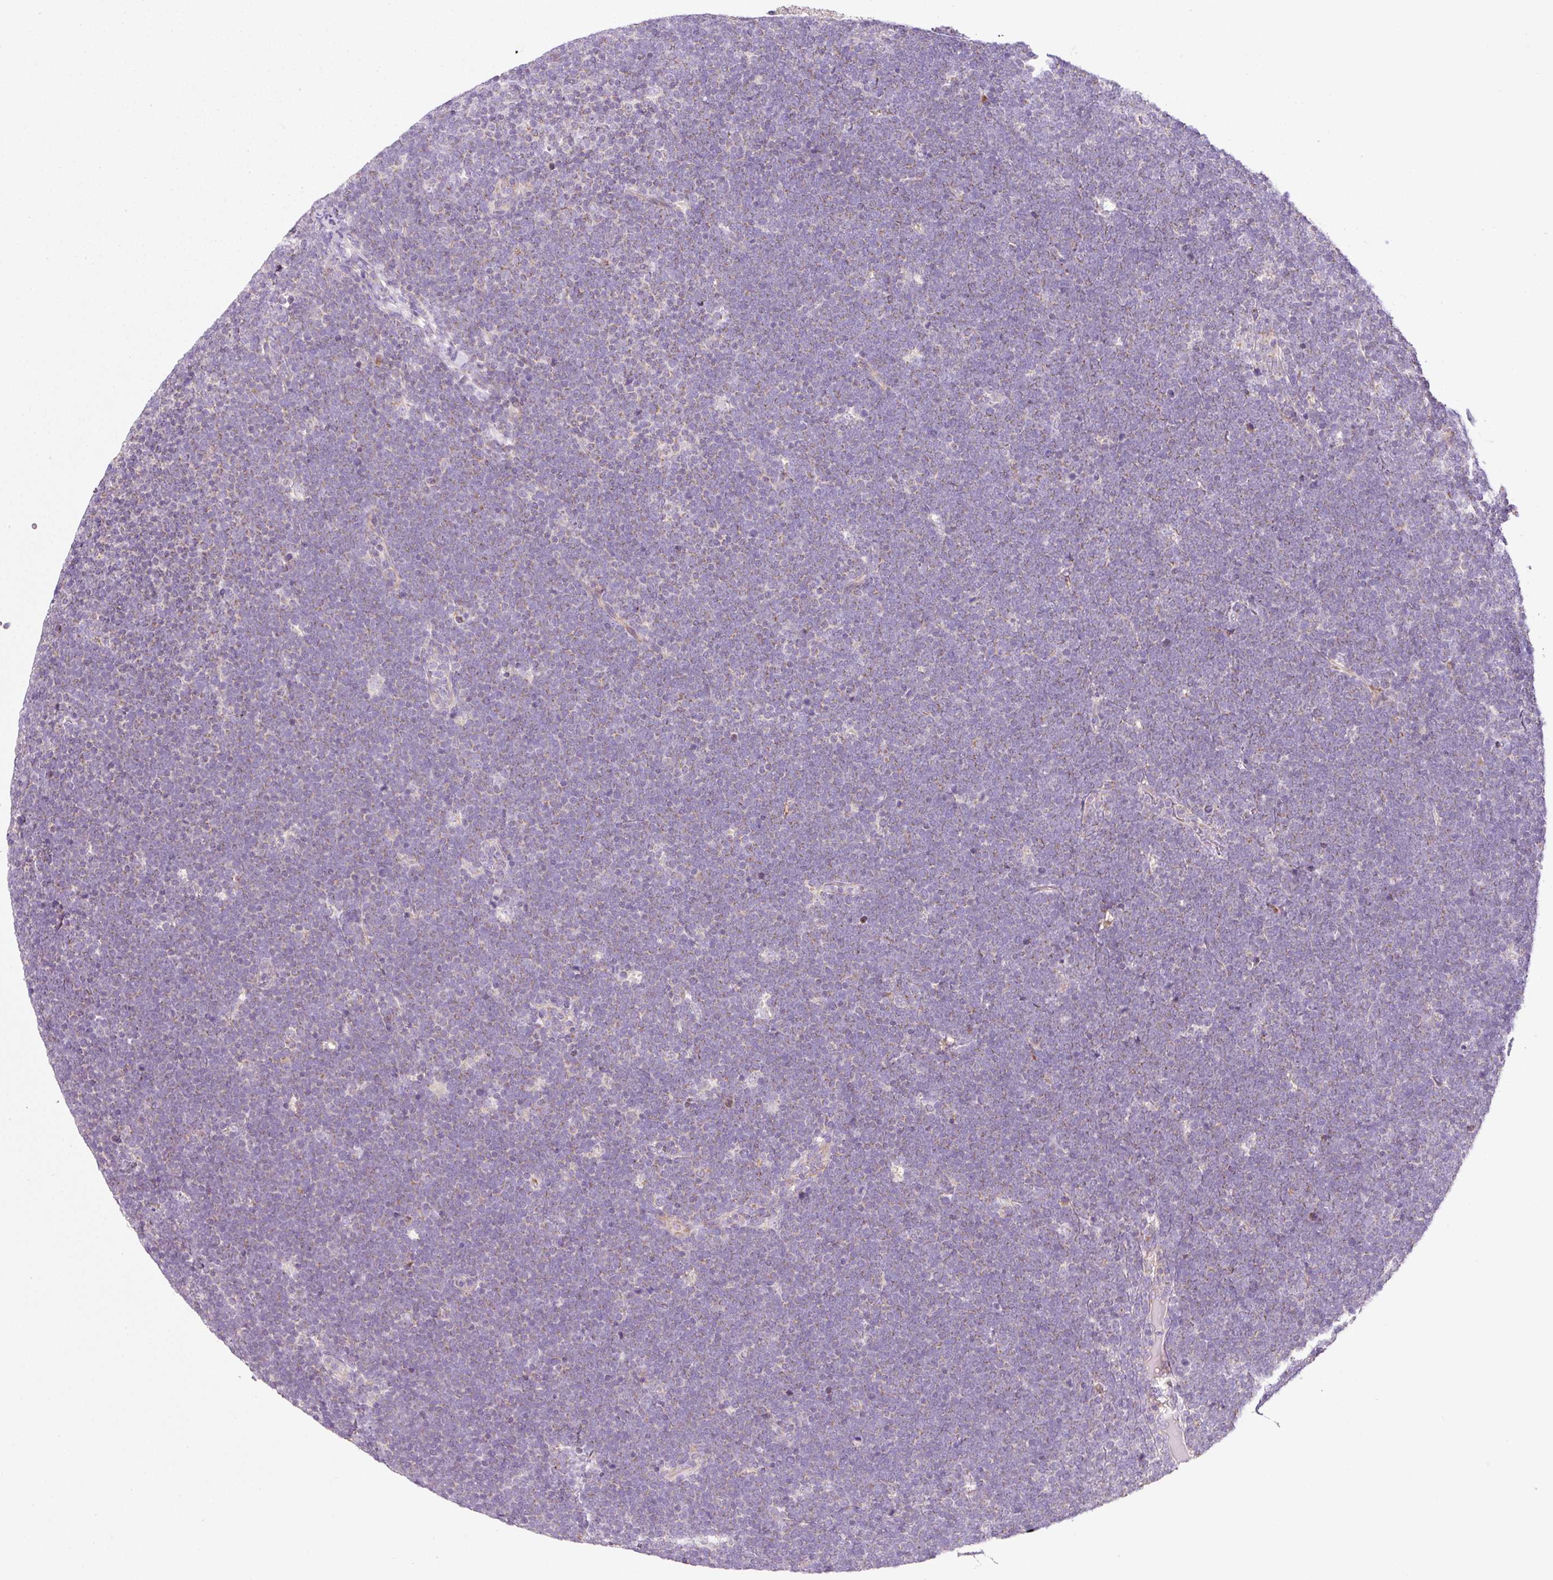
{"staining": {"intensity": "moderate", "quantity": "<25%", "location": "cytoplasmic/membranous"}, "tissue": "lymphoma", "cell_type": "Tumor cells", "image_type": "cancer", "snomed": [{"axis": "morphology", "description": "Malignant lymphoma, non-Hodgkin's type, High grade"}, {"axis": "topography", "description": "Lymph node"}], "caption": "Immunohistochemical staining of lymphoma reveals moderate cytoplasmic/membranous protein expression in approximately <25% of tumor cells.", "gene": "NDUFA1", "patient": {"sex": "male", "age": 13}}